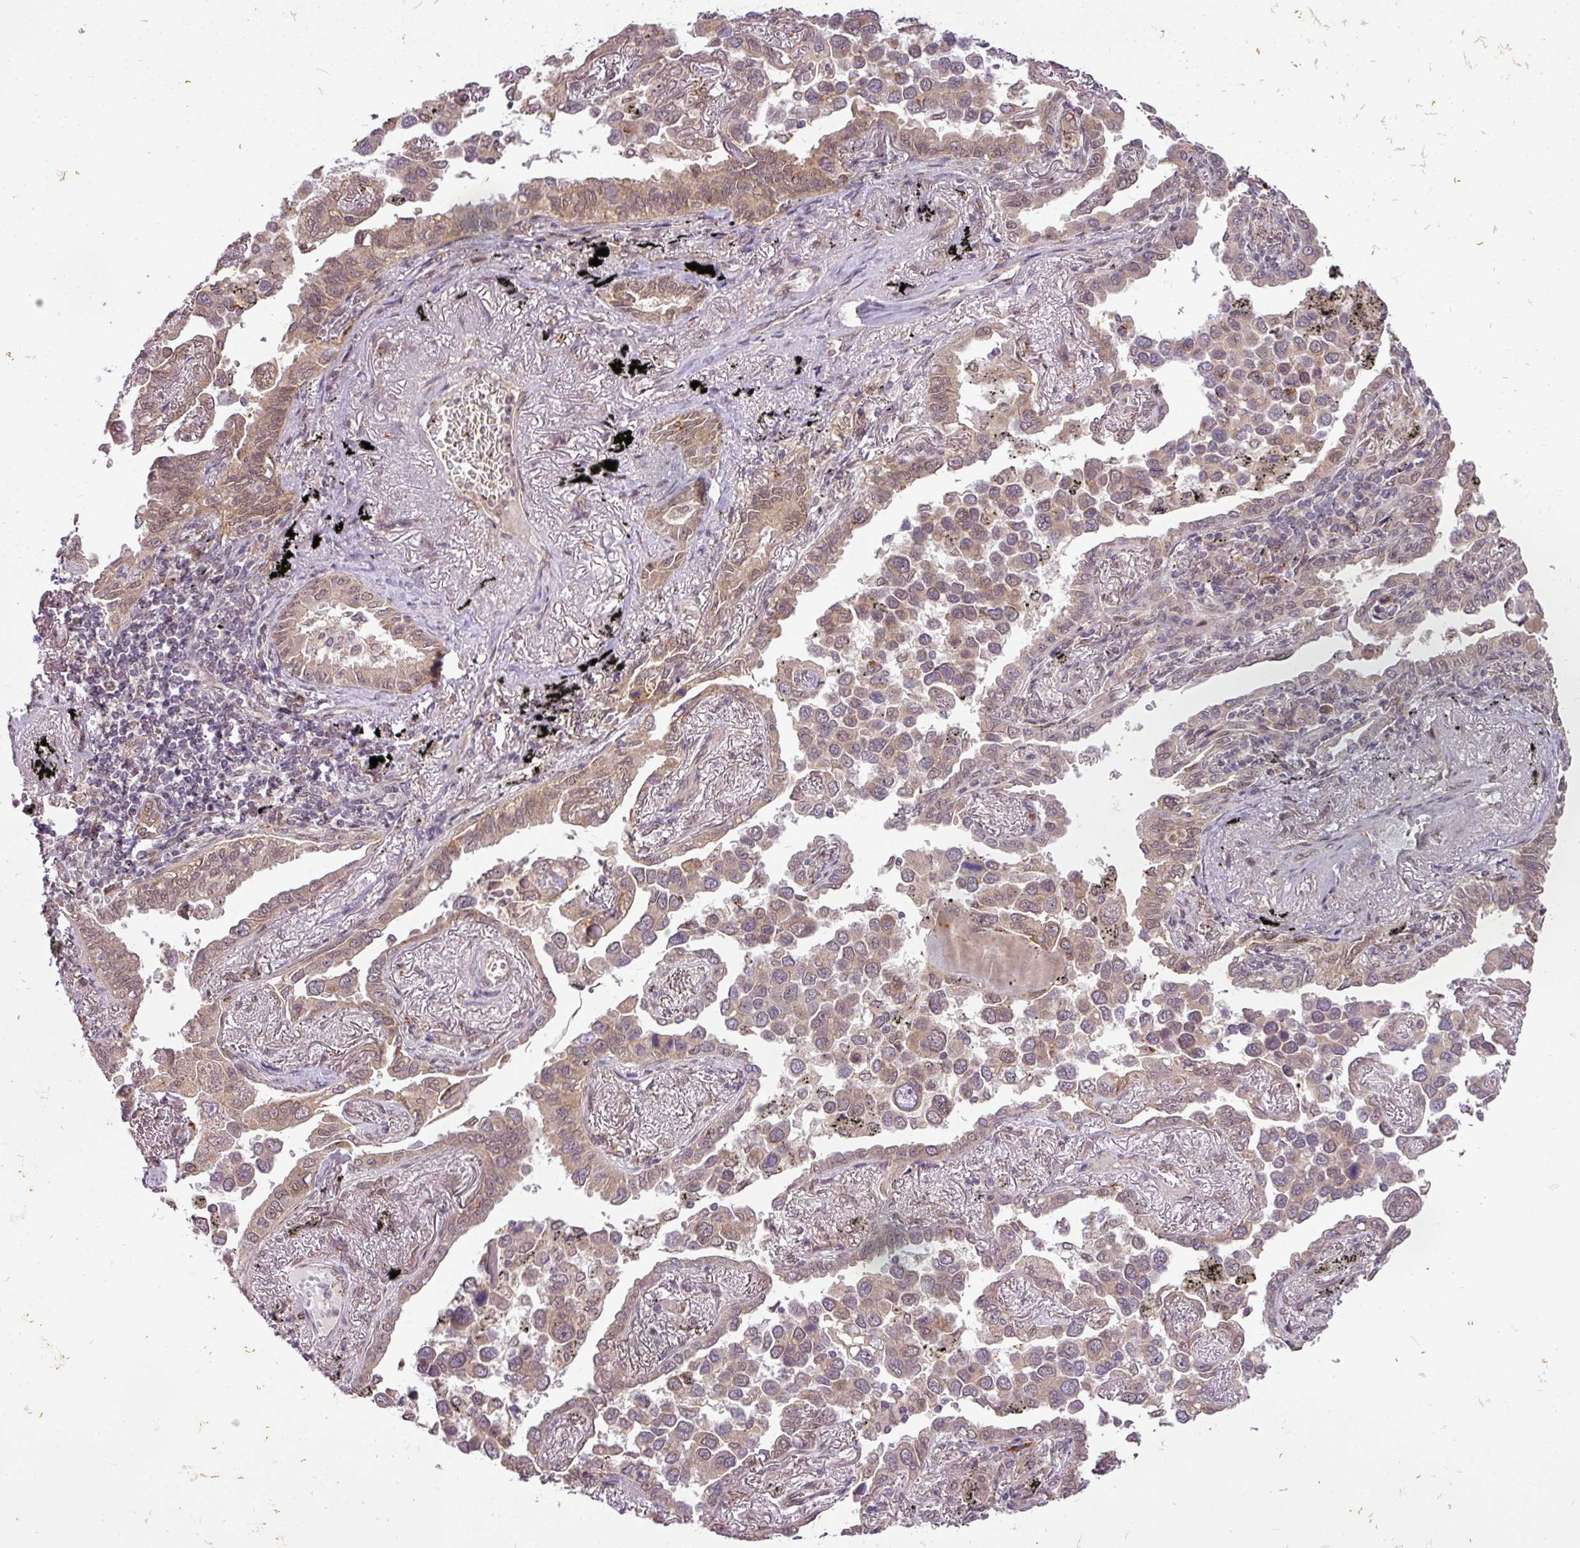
{"staining": {"intensity": "moderate", "quantity": "25%-75%", "location": "cytoplasmic/membranous,nuclear"}, "tissue": "lung cancer", "cell_type": "Tumor cells", "image_type": "cancer", "snomed": [{"axis": "morphology", "description": "Adenocarcinoma, NOS"}, {"axis": "topography", "description": "Lung"}], "caption": "IHC (DAB) staining of lung cancer (adenocarcinoma) shows moderate cytoplasmic/membranous and nuclear protein positivity in about 25%-75% of tumor cells.", "gene": "C1orf226", "patient": {"sex": "male", "age": 67}}